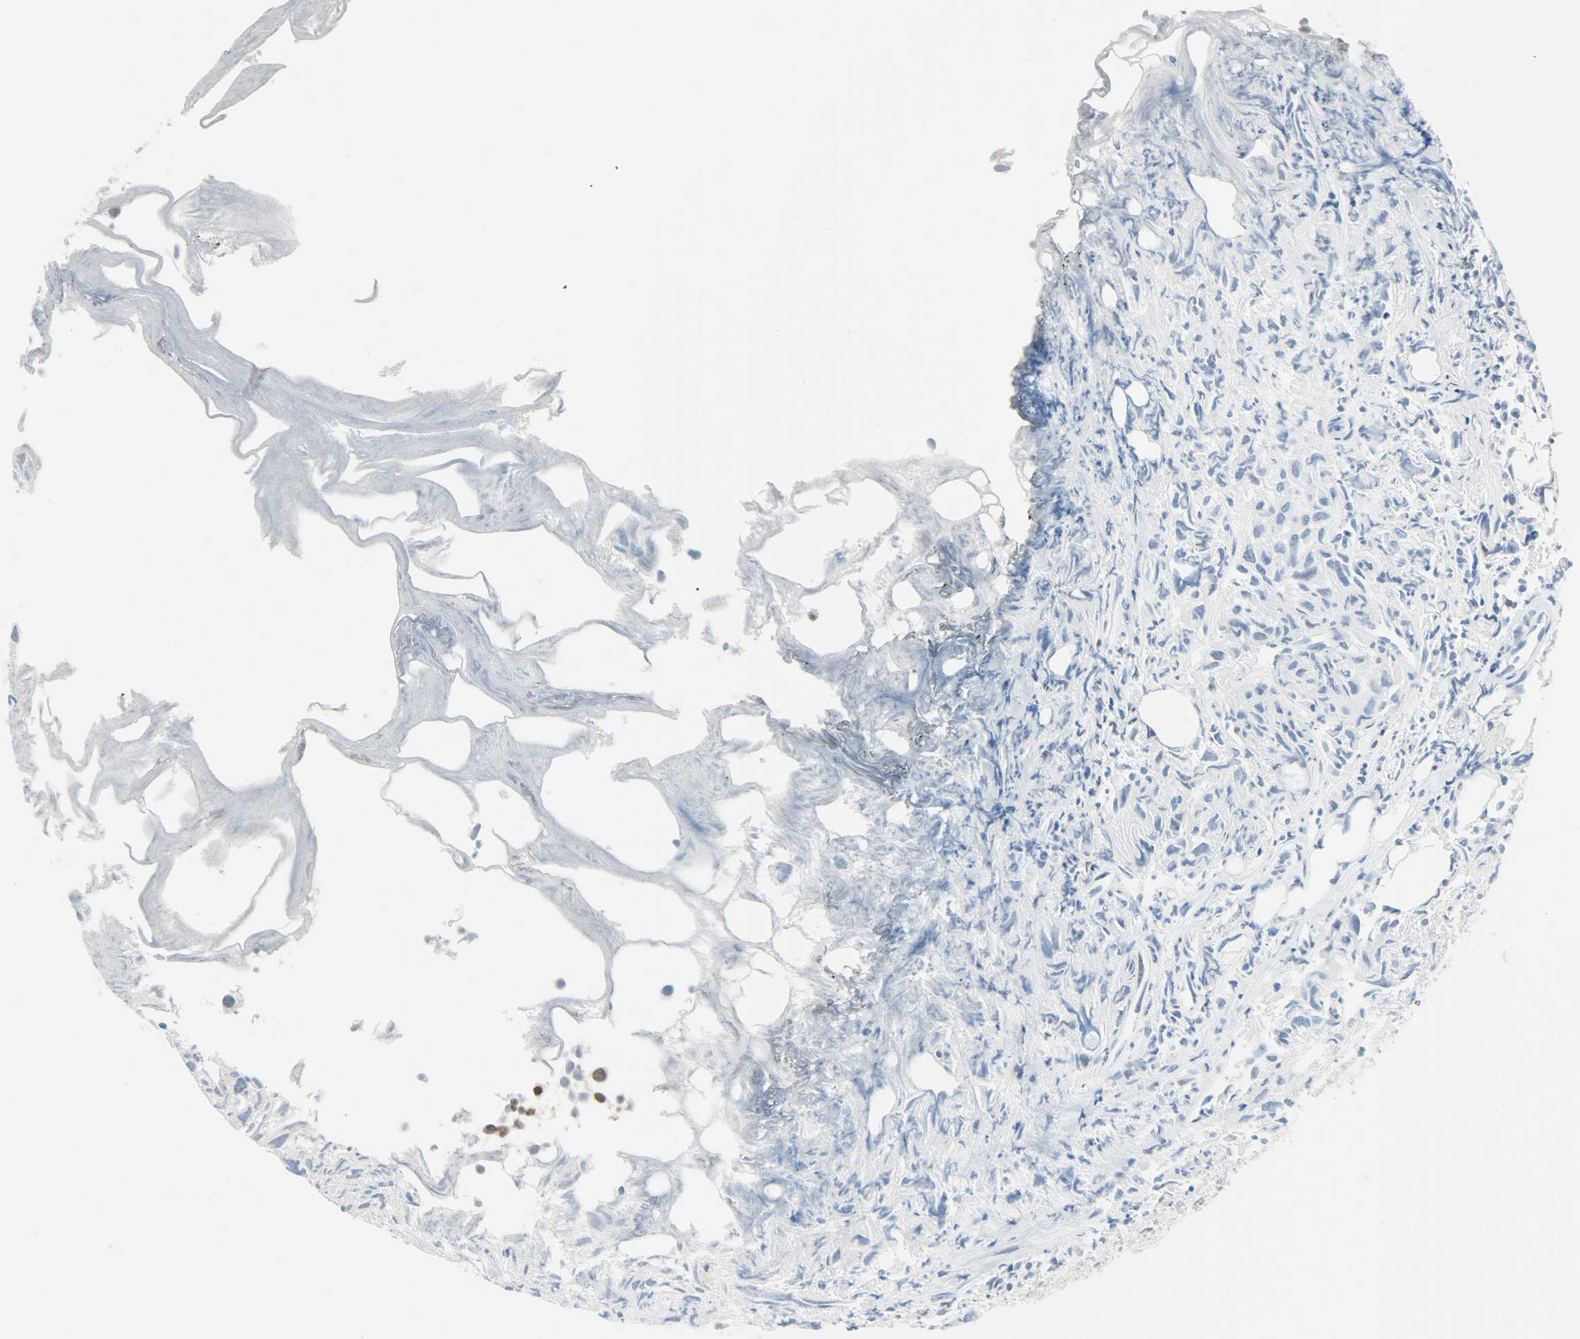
{"staining": {"intensity": "negative", "quantity": "none", "location": "none"}, "tissue": "urothelial cancer", "cell_type": "Tumor cells", "image_type": "cancer", "snomed": [{"axis": "morphology", "description": "Urothelial carcinoma, High grade"}, {"axis": "topography", "description": "Urinary bladder"}], "caption": "An image of urothelial cancer stained for a protein exhibits no brown staining in tumor cells.", "gene": "HELLS", "patient": {"sex": "female", "age": 75}}